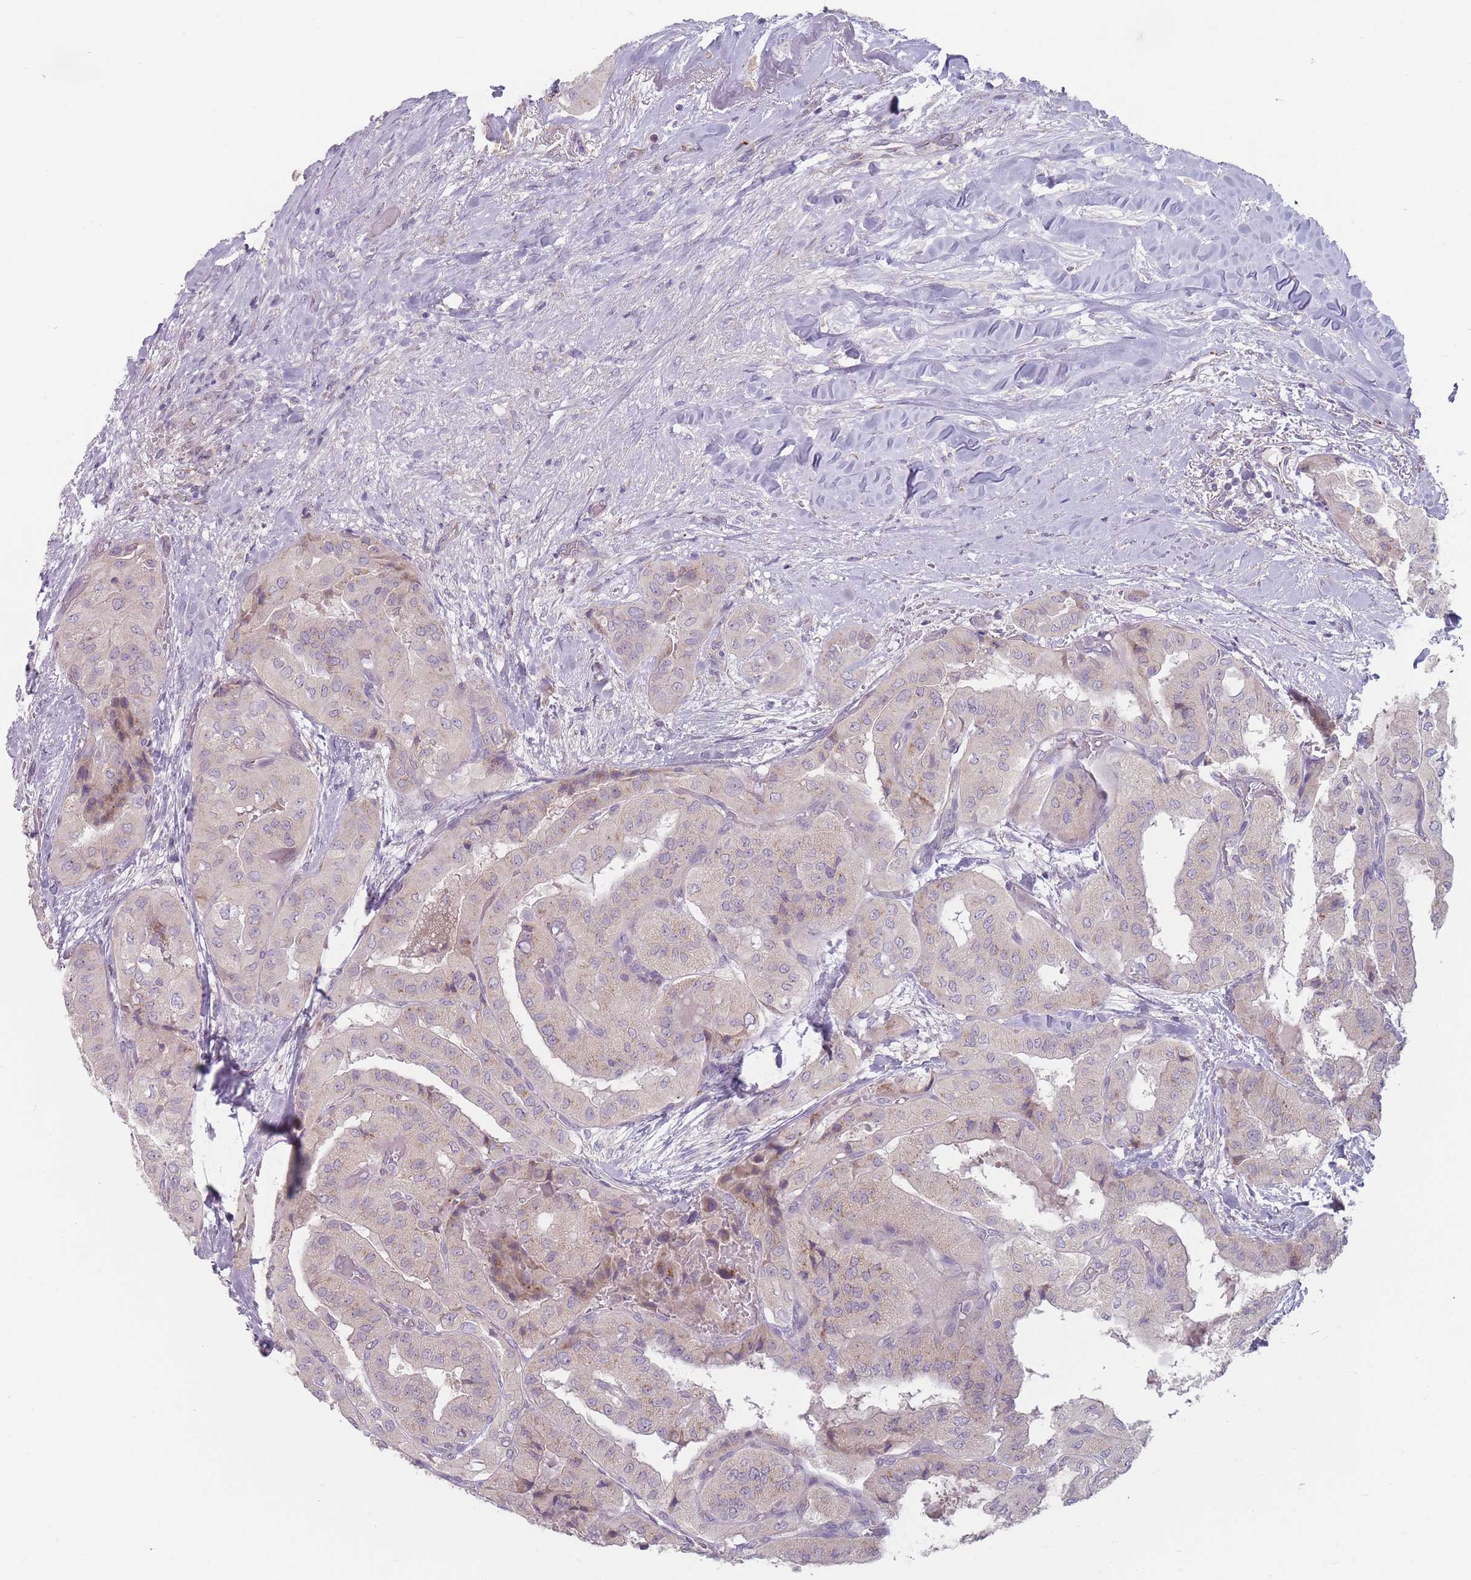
{"staining": {"intensity": "negative", "quantity": "none", "location": "none"}, "tissue": "thyroid cancer", "cell_type": "Tumor cells", "image_type": "cancer", "snomed": [{"axis": "morphology", "description": "Papillary adenocarcinoma, NOS"}, {"axis": "topography", "description": "Thyroid gland"}], "caption": "A high-resolution photomicrograph shows IHC staining of papillary adenocarcinoma (thyroid), which displays no significant expression in tumor cells. (DAB (3,3'-diaminobenzidine) immunohistochemistry (IHC) visualized using brightfield microscopy, high magnification).", "gene": "AKAIN1", "patient": {"sex": "female", "age": 59}}